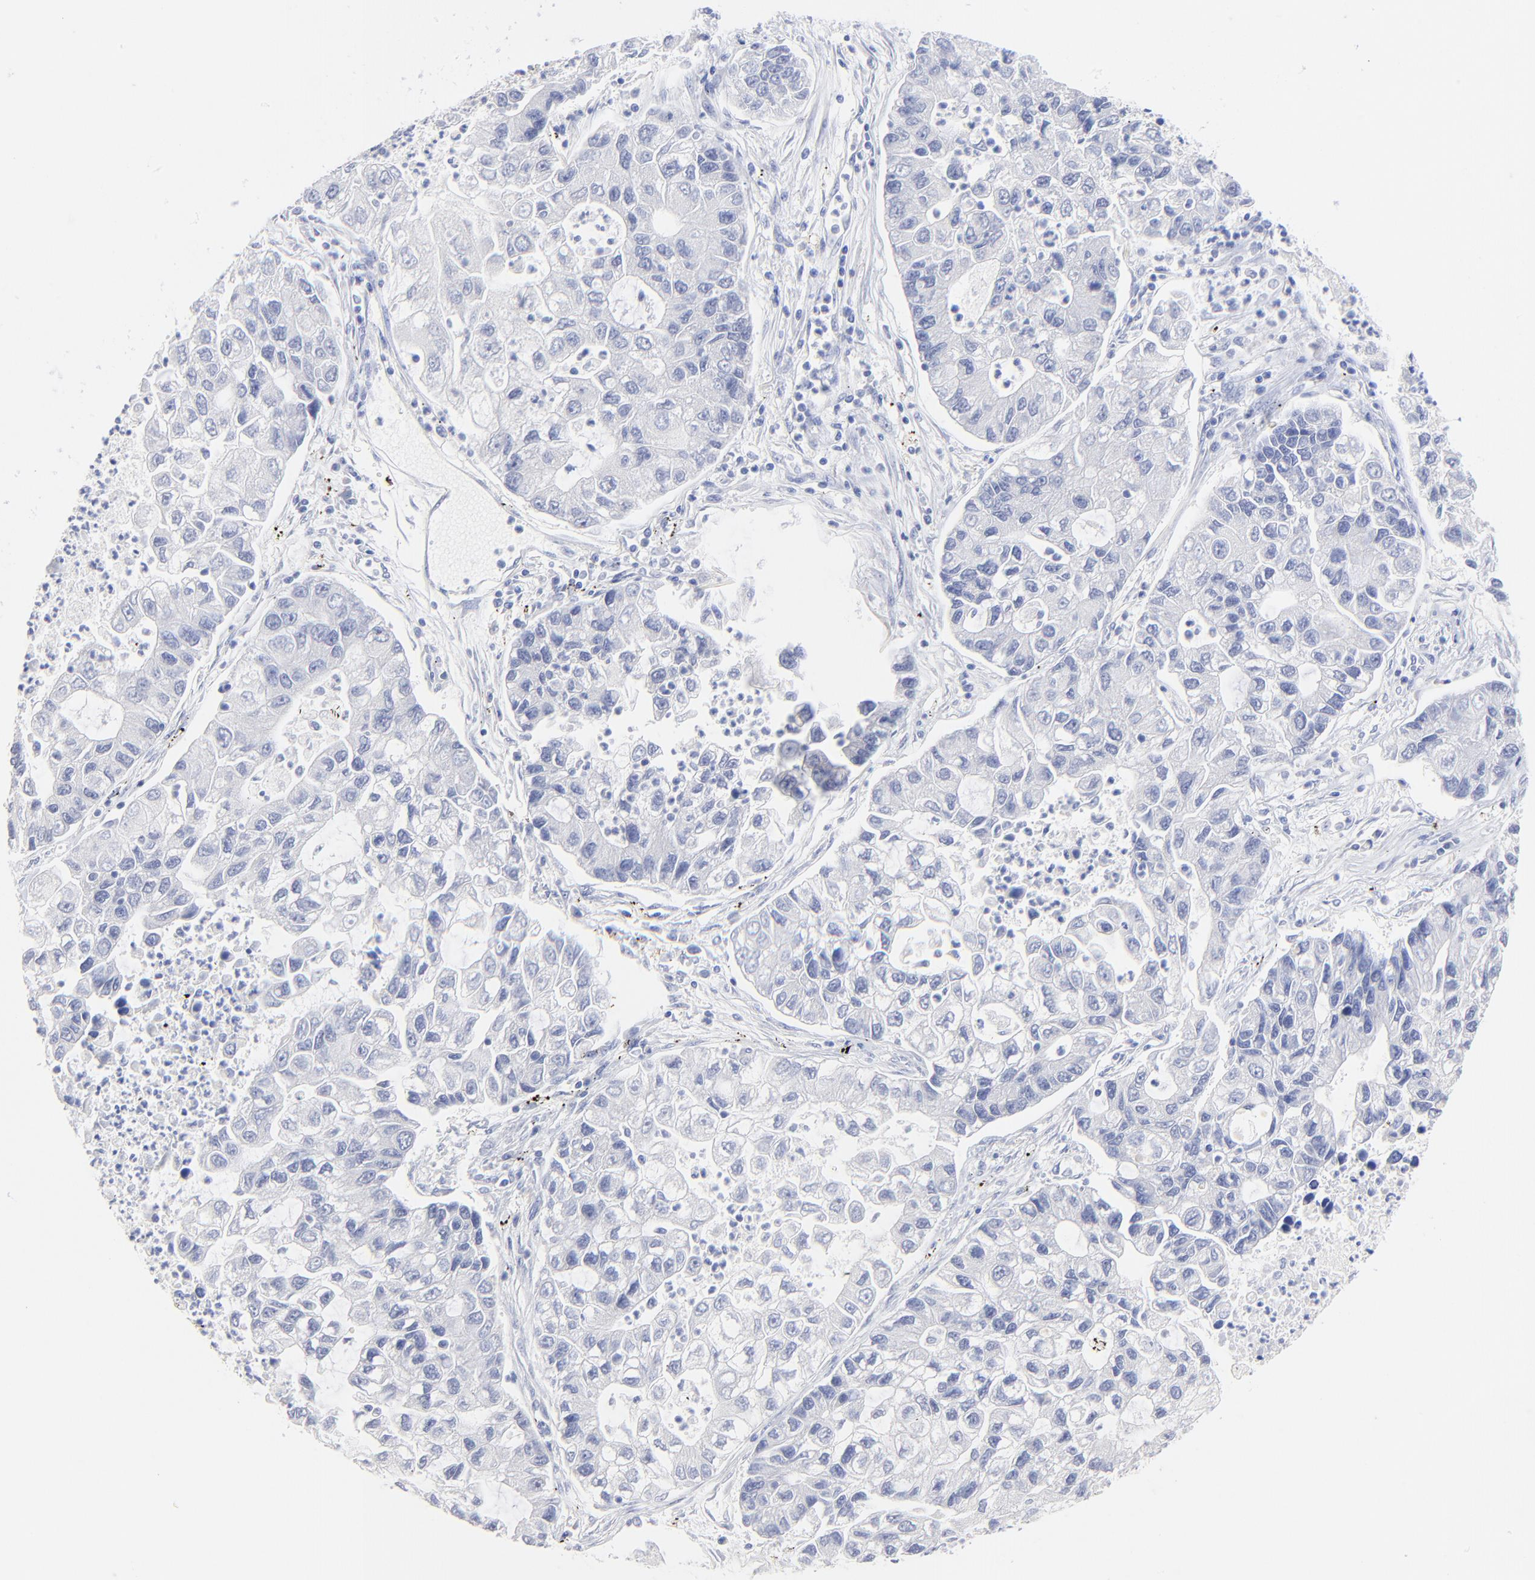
{"staining": {"intensity": "negative", "quantity": "none", "location": "none"}, "tissue": "lung cancer", "cell_type": "Tumor cells", "image_type": "cancer", "snomed": [{"axis": "morphology", "description": "Adenocarcinoma, NOS"}, {"axis": "topography", "description": "Lung"}], "caption": "This image is of lung adenocarcinoma stained with immunohistochemistry to label a protein in brown with the nuclei are counter-stained blue. There is no staining in tumor cells. The staining was performed using DAB to visualize the protein expression in brown, while the nuclei were stained in blue with hematoxylin (Magnification: 20x).", "gene": "SULT4A1", "patient": {"sex": "female", "age": 51}}